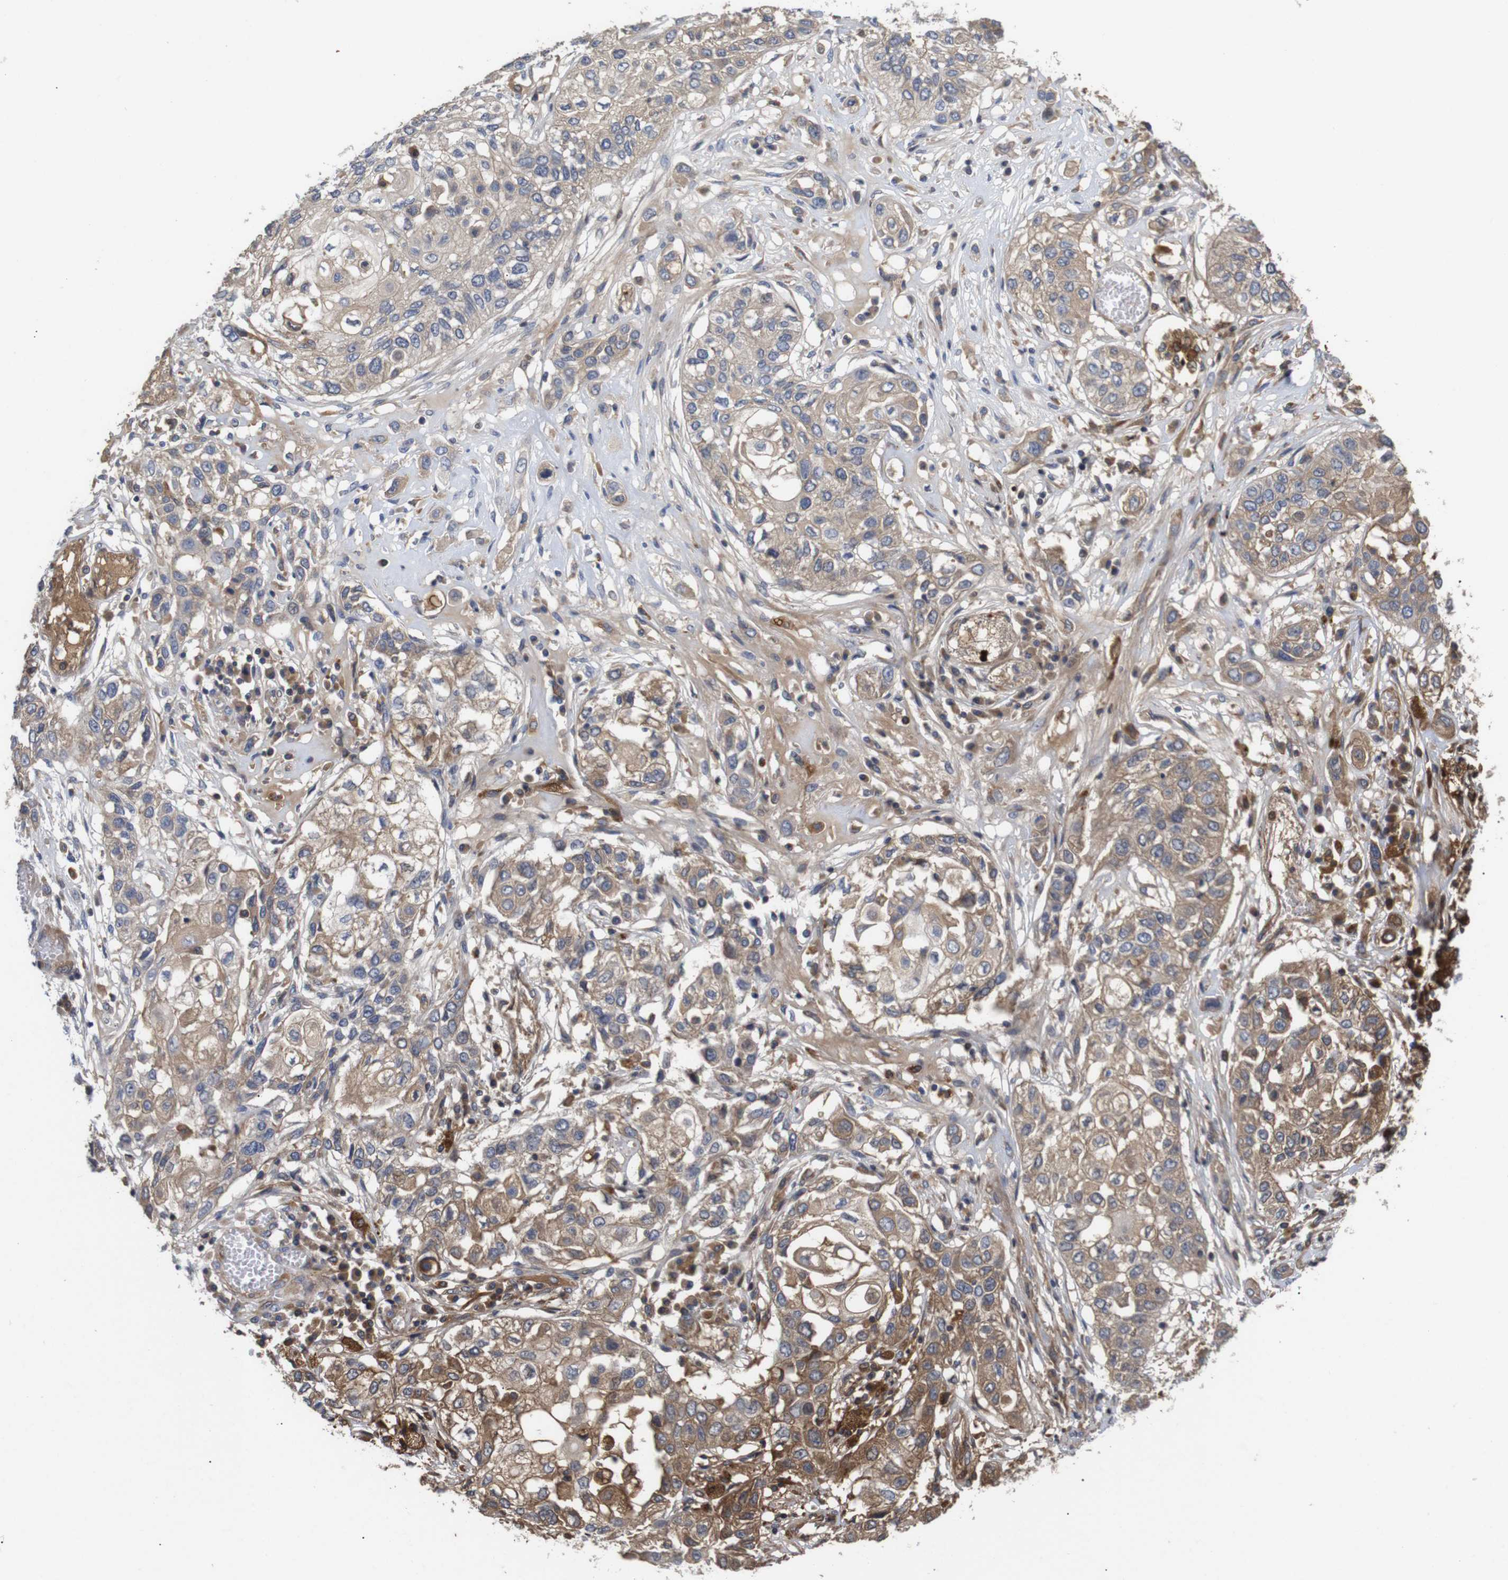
{"staining": {"intensity": "weak", "quantity": ">75%", "location": "cytoplasmic/membranous"}, "tissue": "lung cancer", "cell_type": "Tumor cells", "image_type": "cancer", "snomed": [{"axis": "morphology", "description": "Squamous cell carcinoma, NOS"}, {"axis": "topography", "description": "Lung"}], "caption": "Lung cancer (squamous cell carcinoma) stained for a protein displays weak cytoplasmic/membranous positivity in tumor cells. The staining was performed using DAB (3,3'-diaminobenzidine), with brown indicating positive protein expression. Nuclei are stained blue with hematoxylin.", "gene": "SPRY3", "patient": {"sex": "male", "age": 71}}